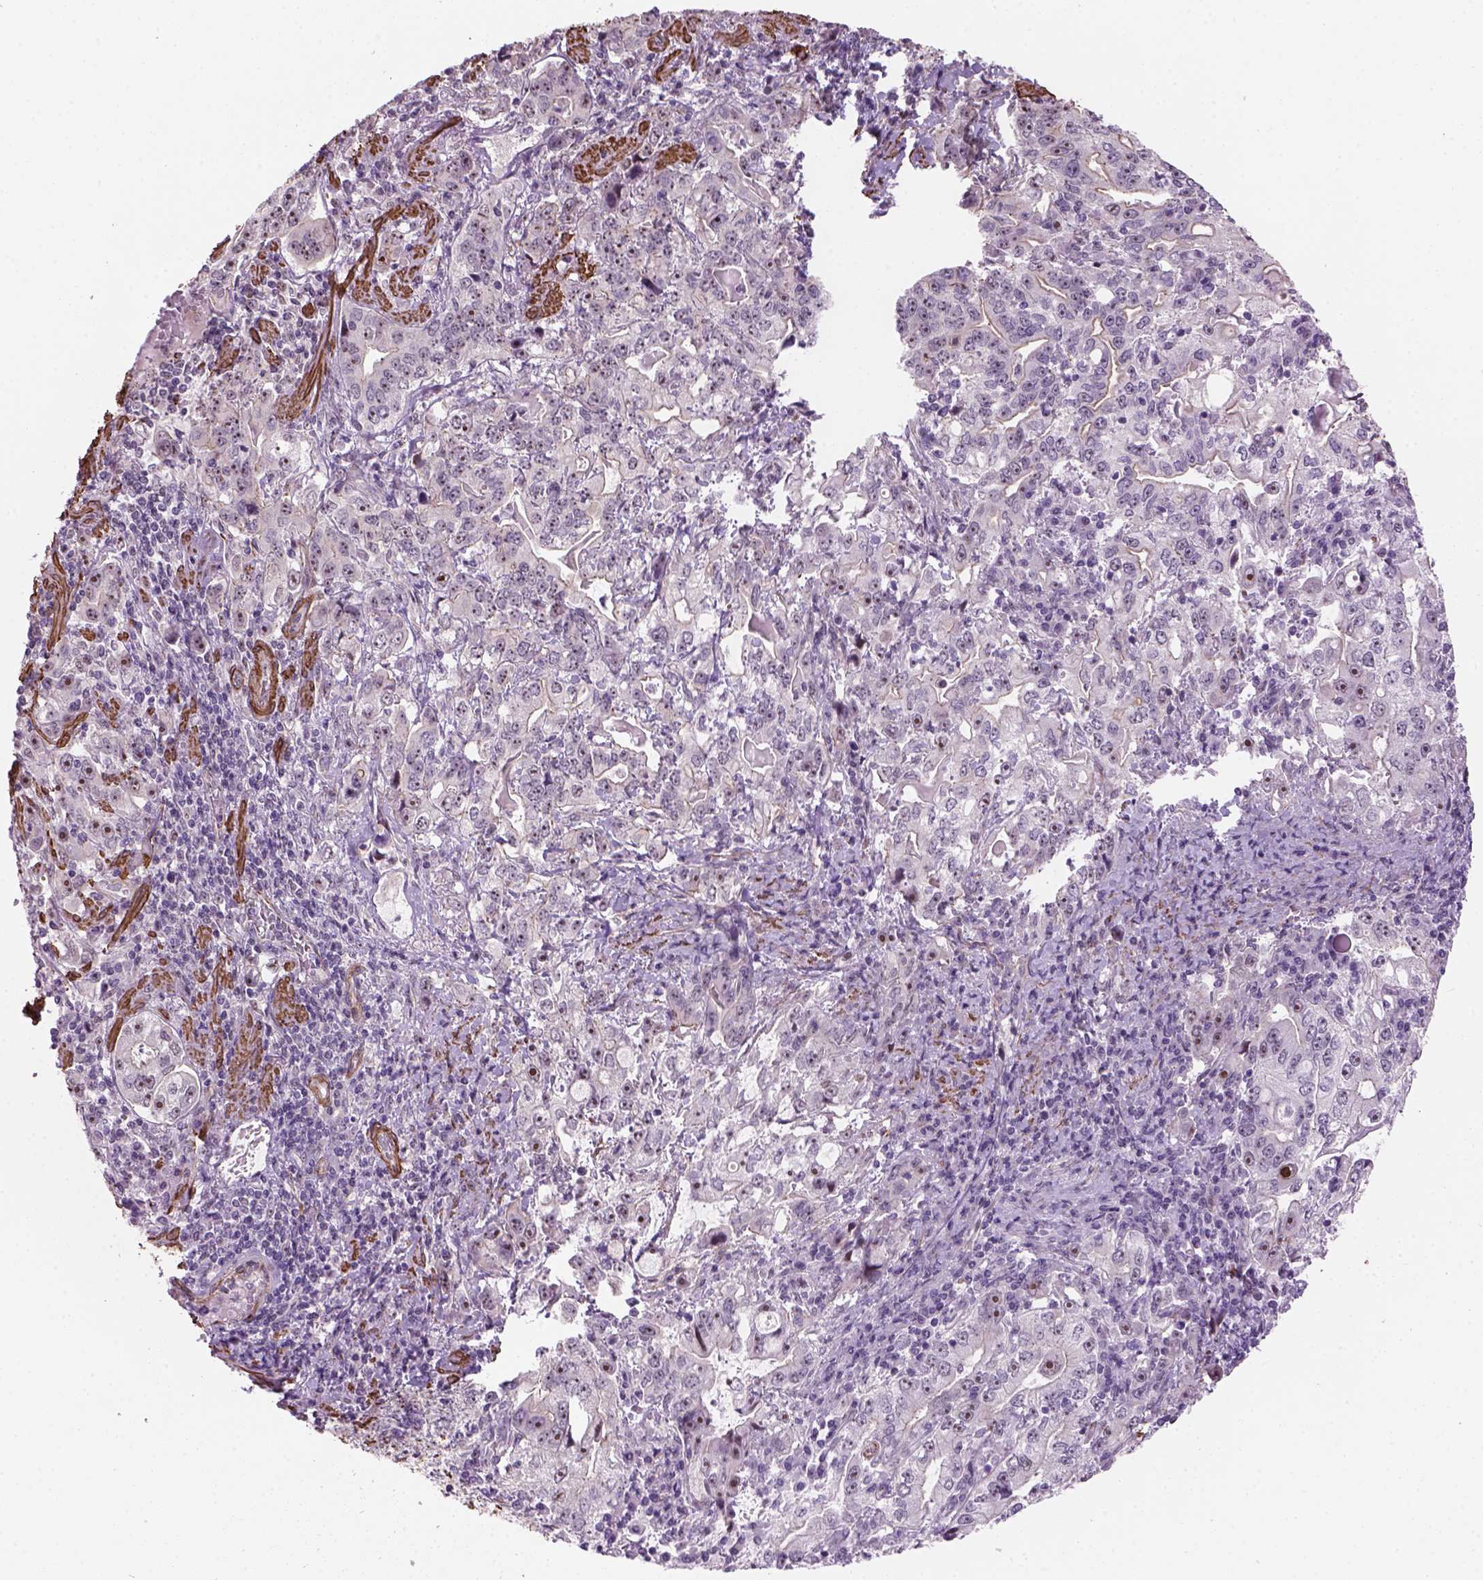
{"staining": {"intensity": "moderate", "quantity": ">75%", "location": "nuclear"}, "tissue": "stomach cancer", "cell_type": "Tumor cells", "image_type": "cancer", "snomed": [{"axis": "morphology", "description": "Adenocarcinoma, NOS"}, {"axis": "topography", "description": "Stomach, lower"}], "caption": "Moderate nuclear protein positivity is present in approximately >75% of tumor cells in stomach adenocarcinoma.", "gene": "RRS1", "patient": {"sex": "female", "age": 72}}